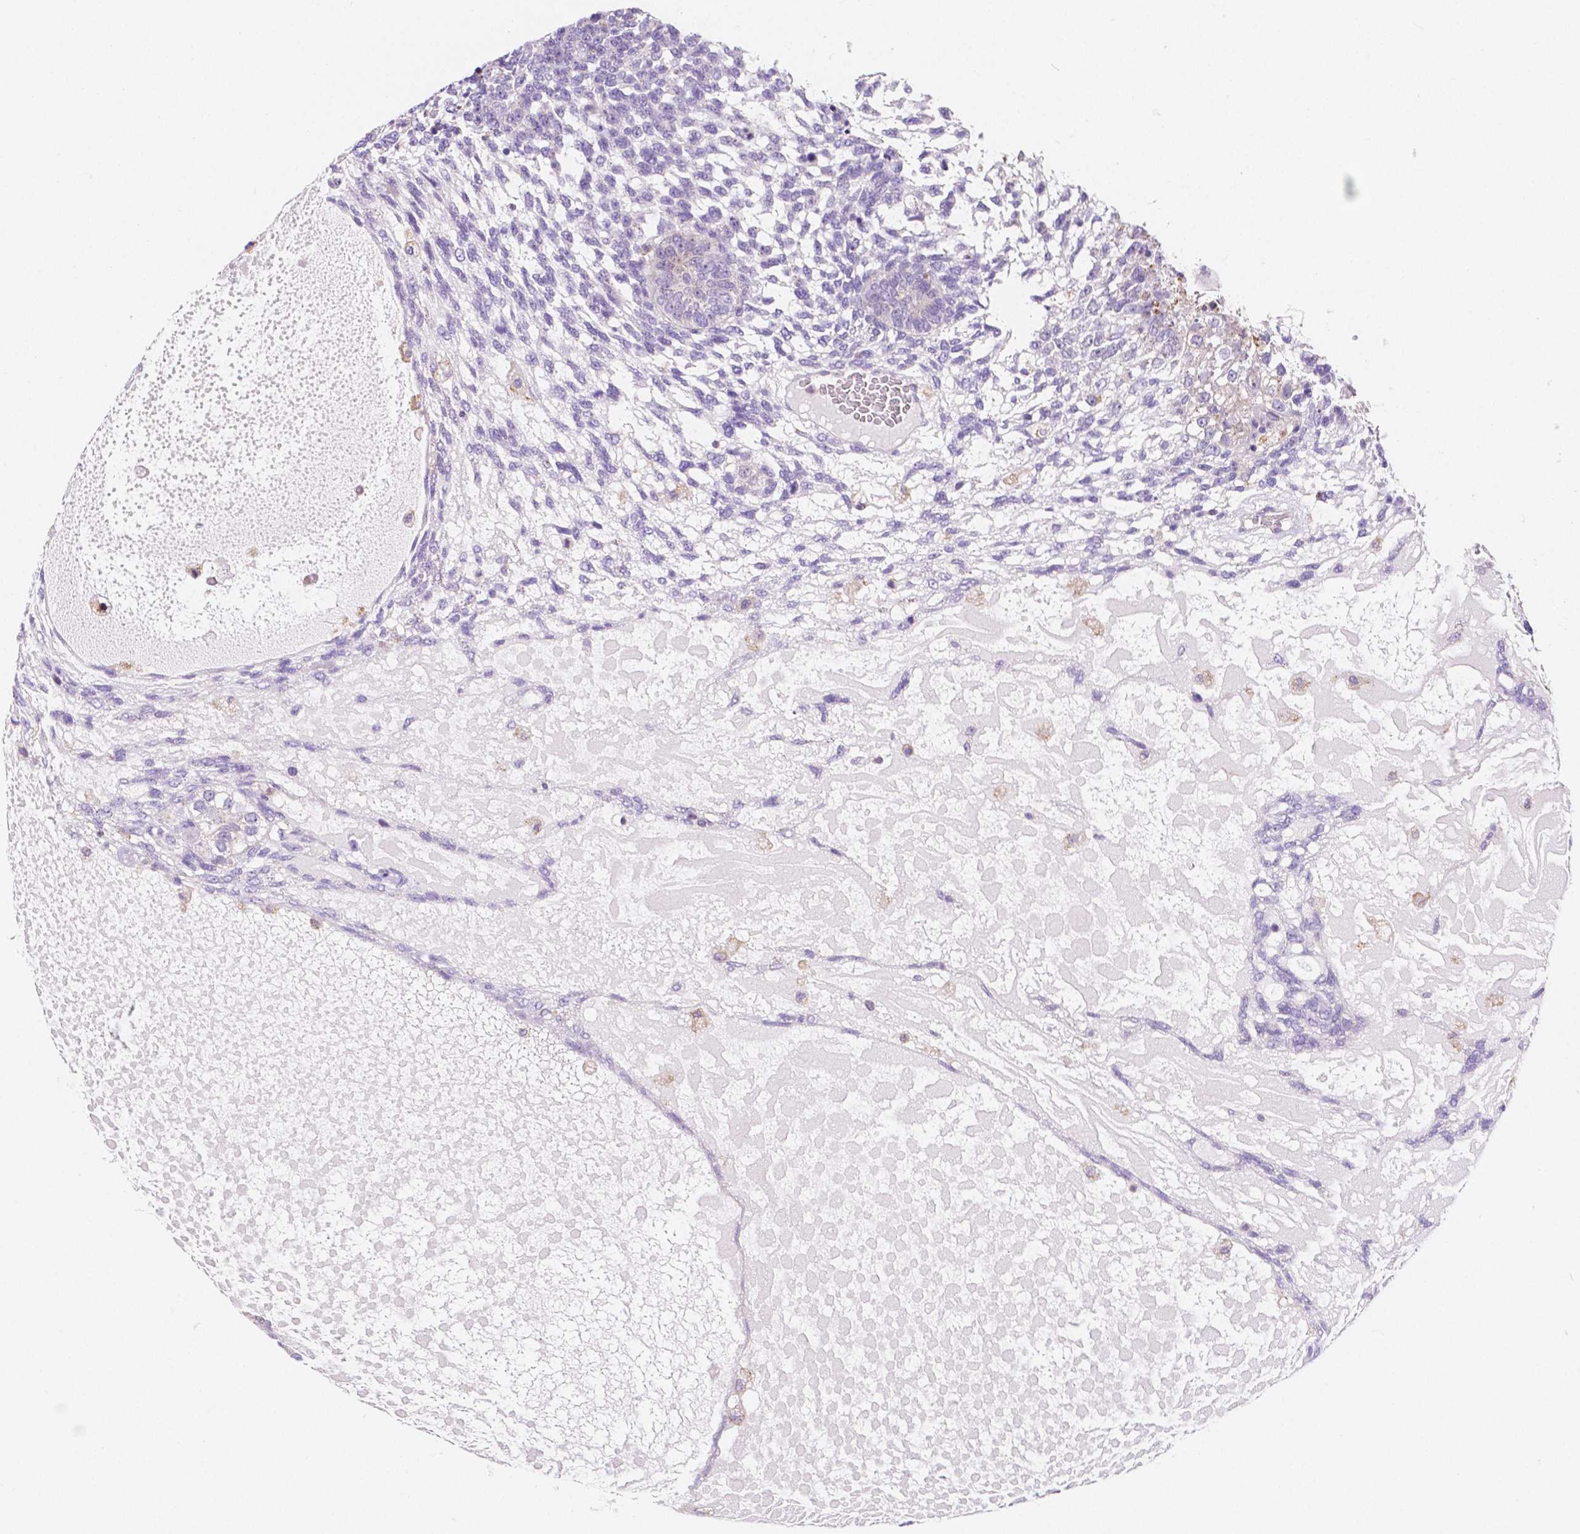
{"staining": {"intensity": "negative", "quantity": "none", "location": "none"}, "tissue": "testis cancer", "cell_type": "Tumor cells", "image_type": "cancer", "snomed": [{"axis": "morphology", "description": "Carcinoma, Embryonal, NOS"}, {"axis": "topography", "description": "Testis"}], "caption": "Immunohistochemistry (IHC) micrograph of neoplastic tissue: embryonal carcinoma (testis) stained with DAB reveals no significant protein staining in tumor cells. The staining is performed using DAB (3,3'-diaminobenzidine) brown chromogen with nuclei counter-stained in using hematoxylin.", "gene": "GABRD", "patient": {"sex": "male", "age": 23}}